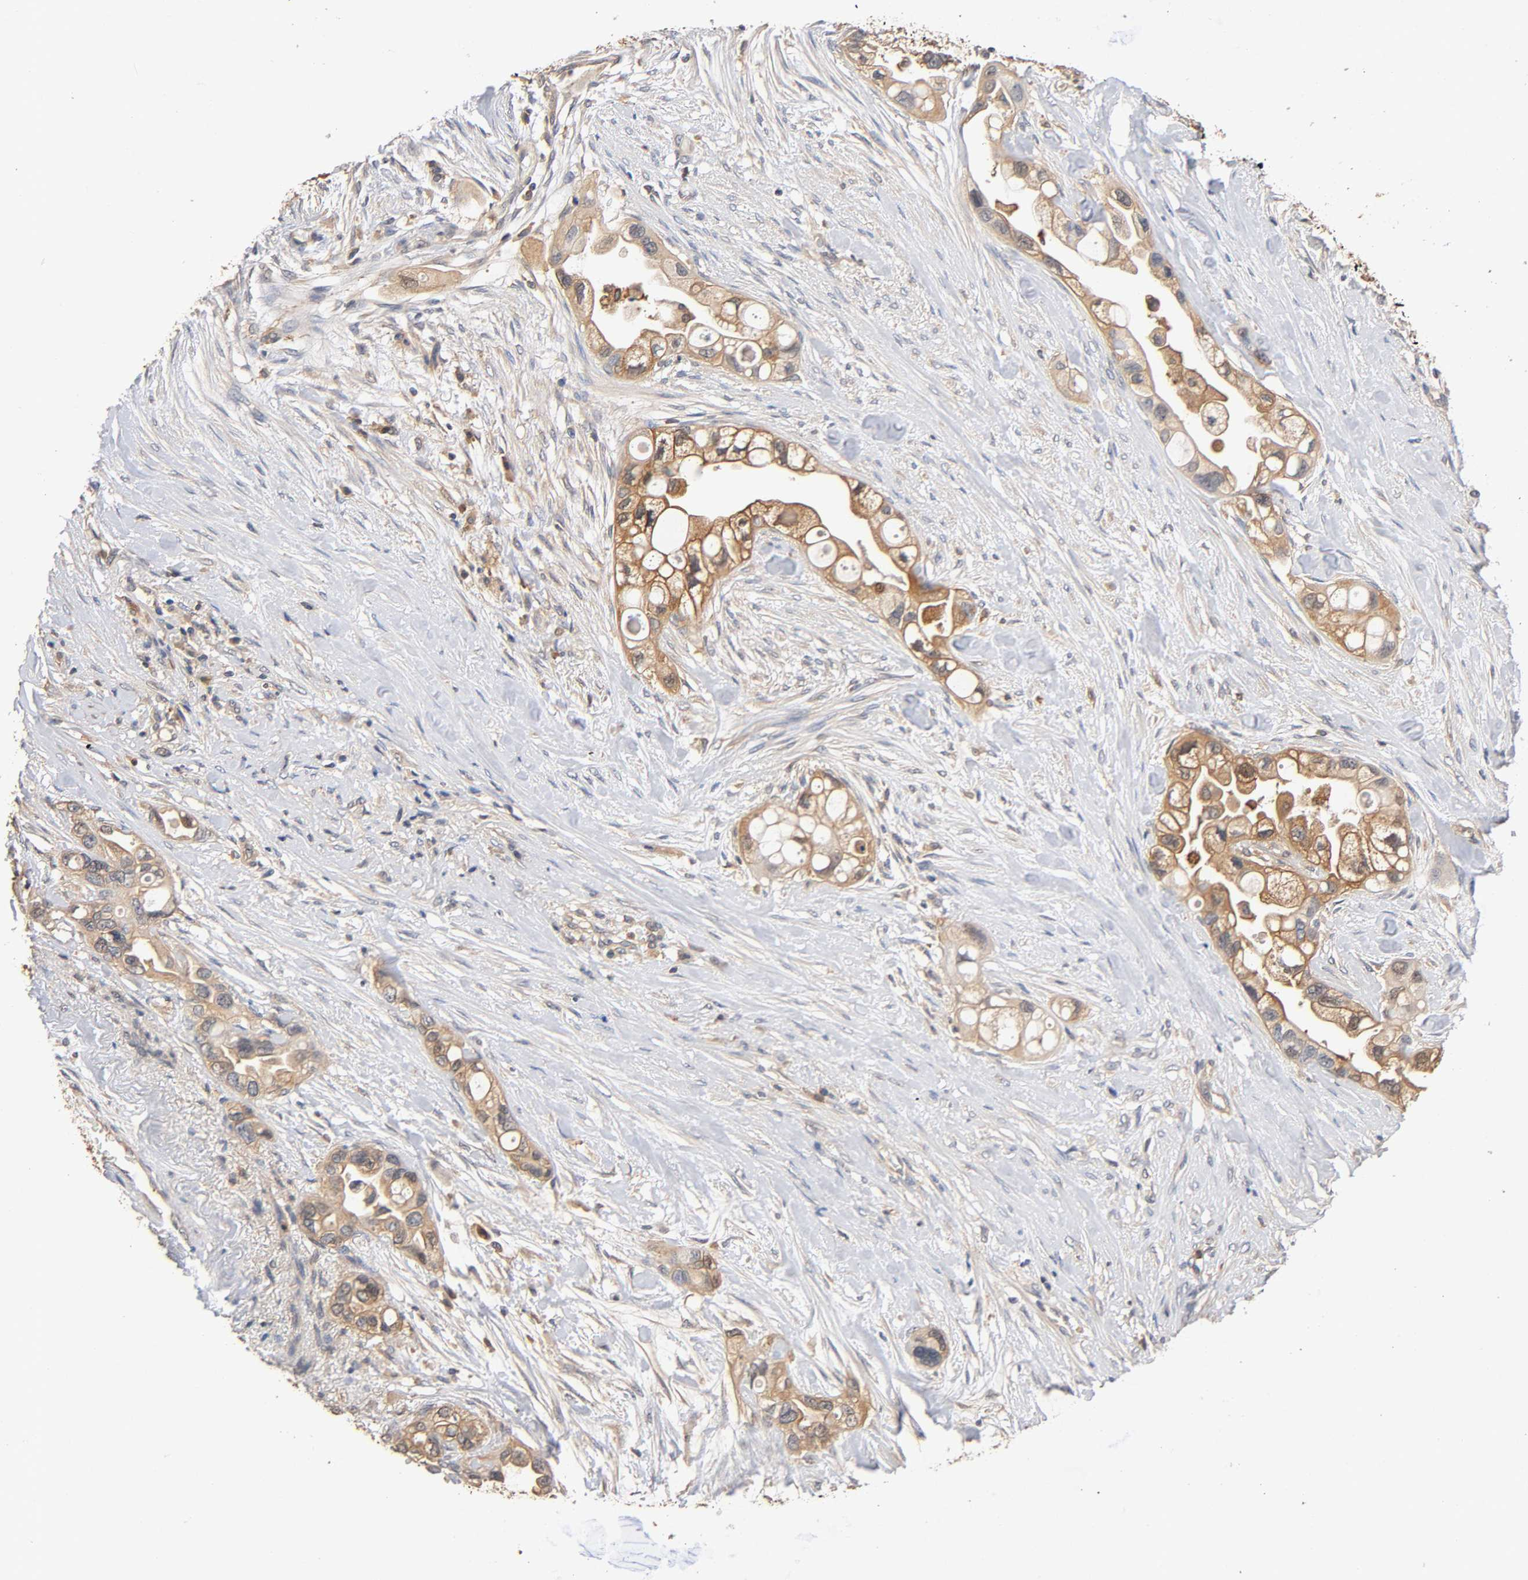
{"staining": {"intensity": "moderate", "quantity": ">75%", "location": "cytoplasmic/membranous"}, "tissue": "pancreatic cancer", "cell_type": "Tumor cells", "image_type": "cancer", "snomed": [{"axis": "morphology", "description": "Adenocarcinoma, NOS"}, {"axis": "topography", "description": "Pancreas"}], "caption": "This is an image of immunohistochemistry staining of pancreatic adenocarcinoma, which shows moderate staining in the cytoplasmic/membranous of tumor cells.", "gene": "ALDOA", "patient": {"sex": "female", "age": 77}}